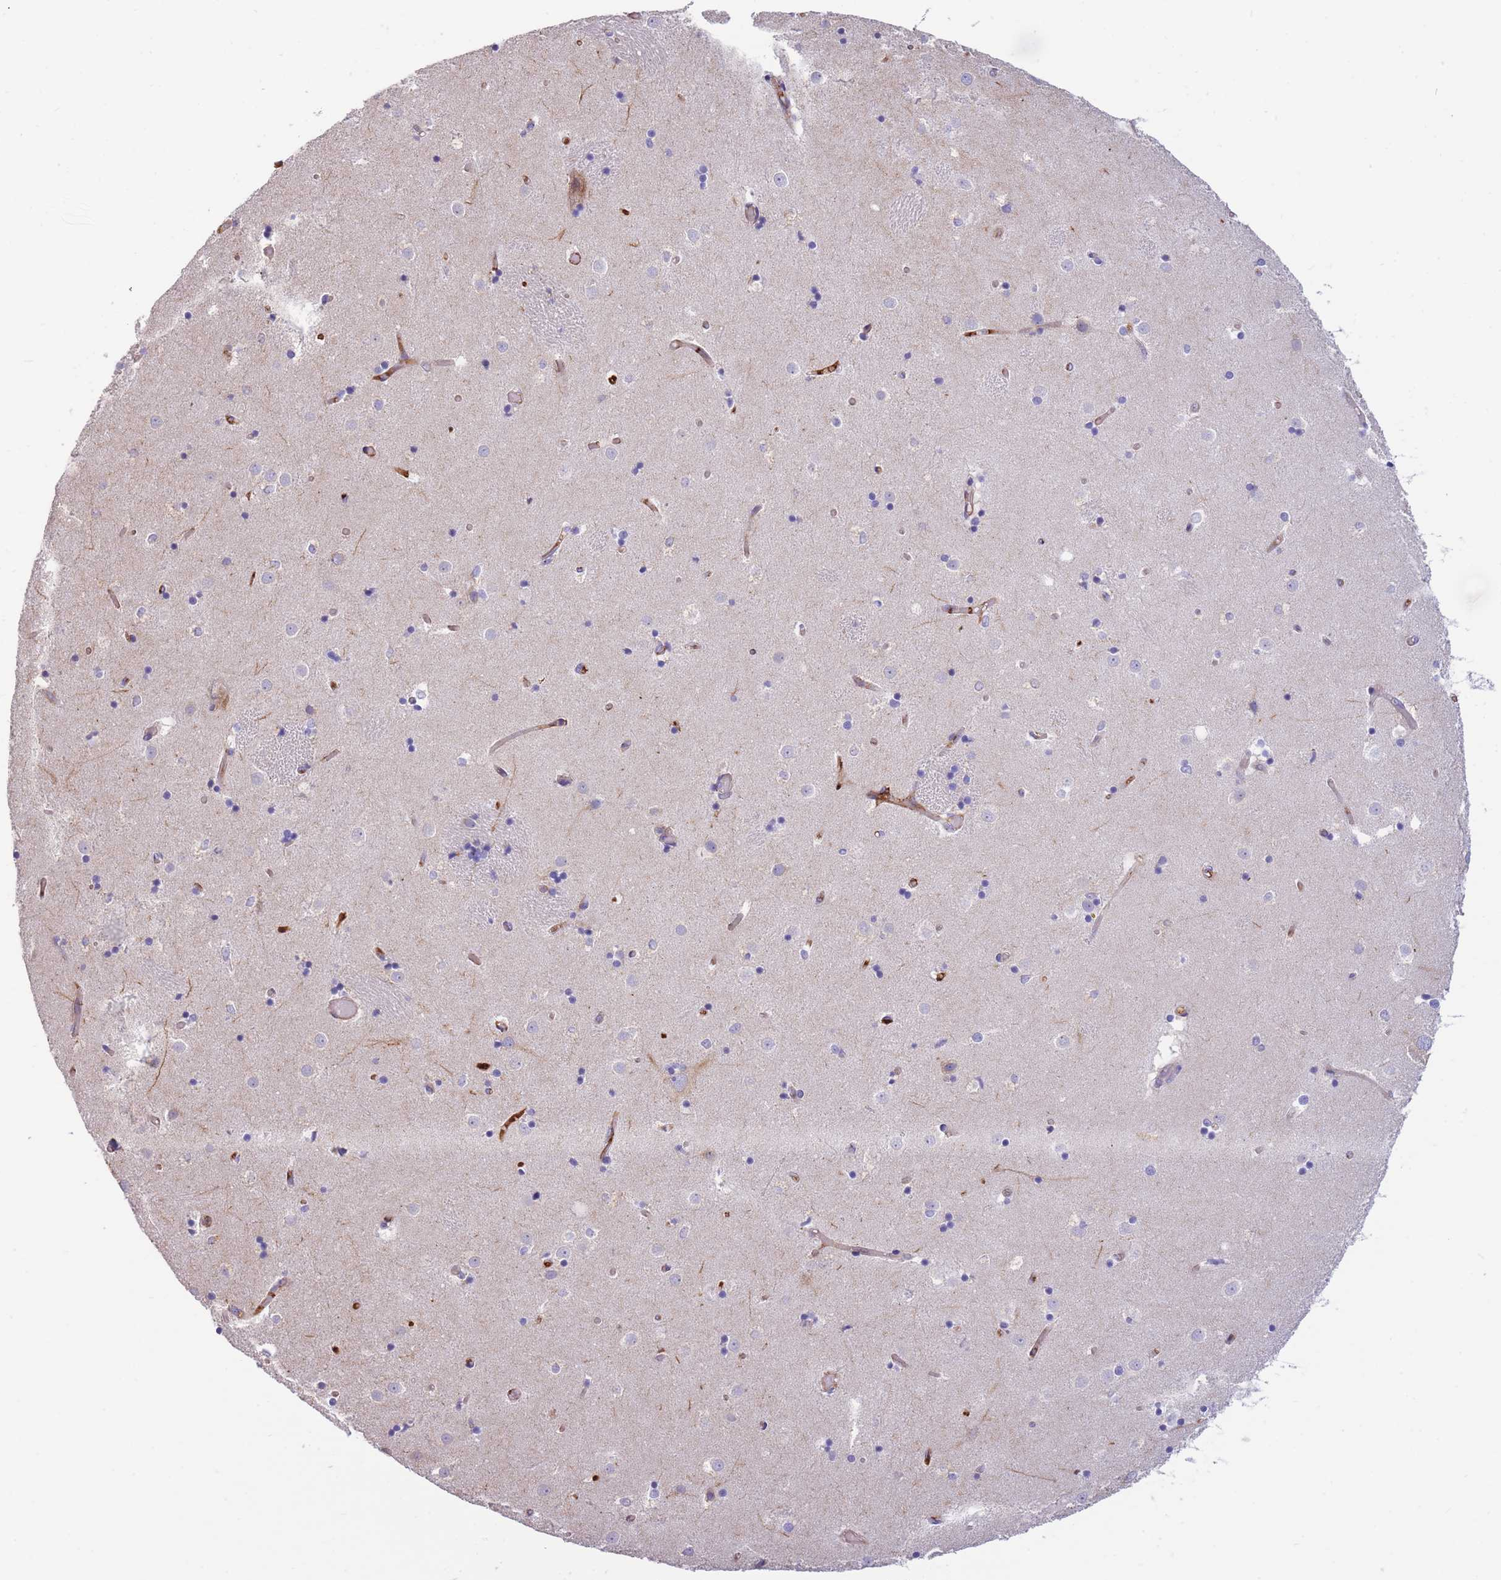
{"staining": {"intensity": "negative", "quantity": "none", "location": "none"}, "tissue": "caudate", "cell_type": "Glial cells", "image_type": "normal", "snomed": [{"axis": "morphology", "description": "Normal tissue, NOS"}, {"axis": "topography", "description": "Lateral ventricle wall"}], "caption": "Immunohistochemical staining of unremarkable caudate reveals no significant expression in glial cells. (Brightfield microscopy of DAB (3,3'-diaminobenzidine) immunohistochemistry (IHC) at high magnification).", "gene": "SULT1A1", "patient": {"sex": "female", "age": 52}}